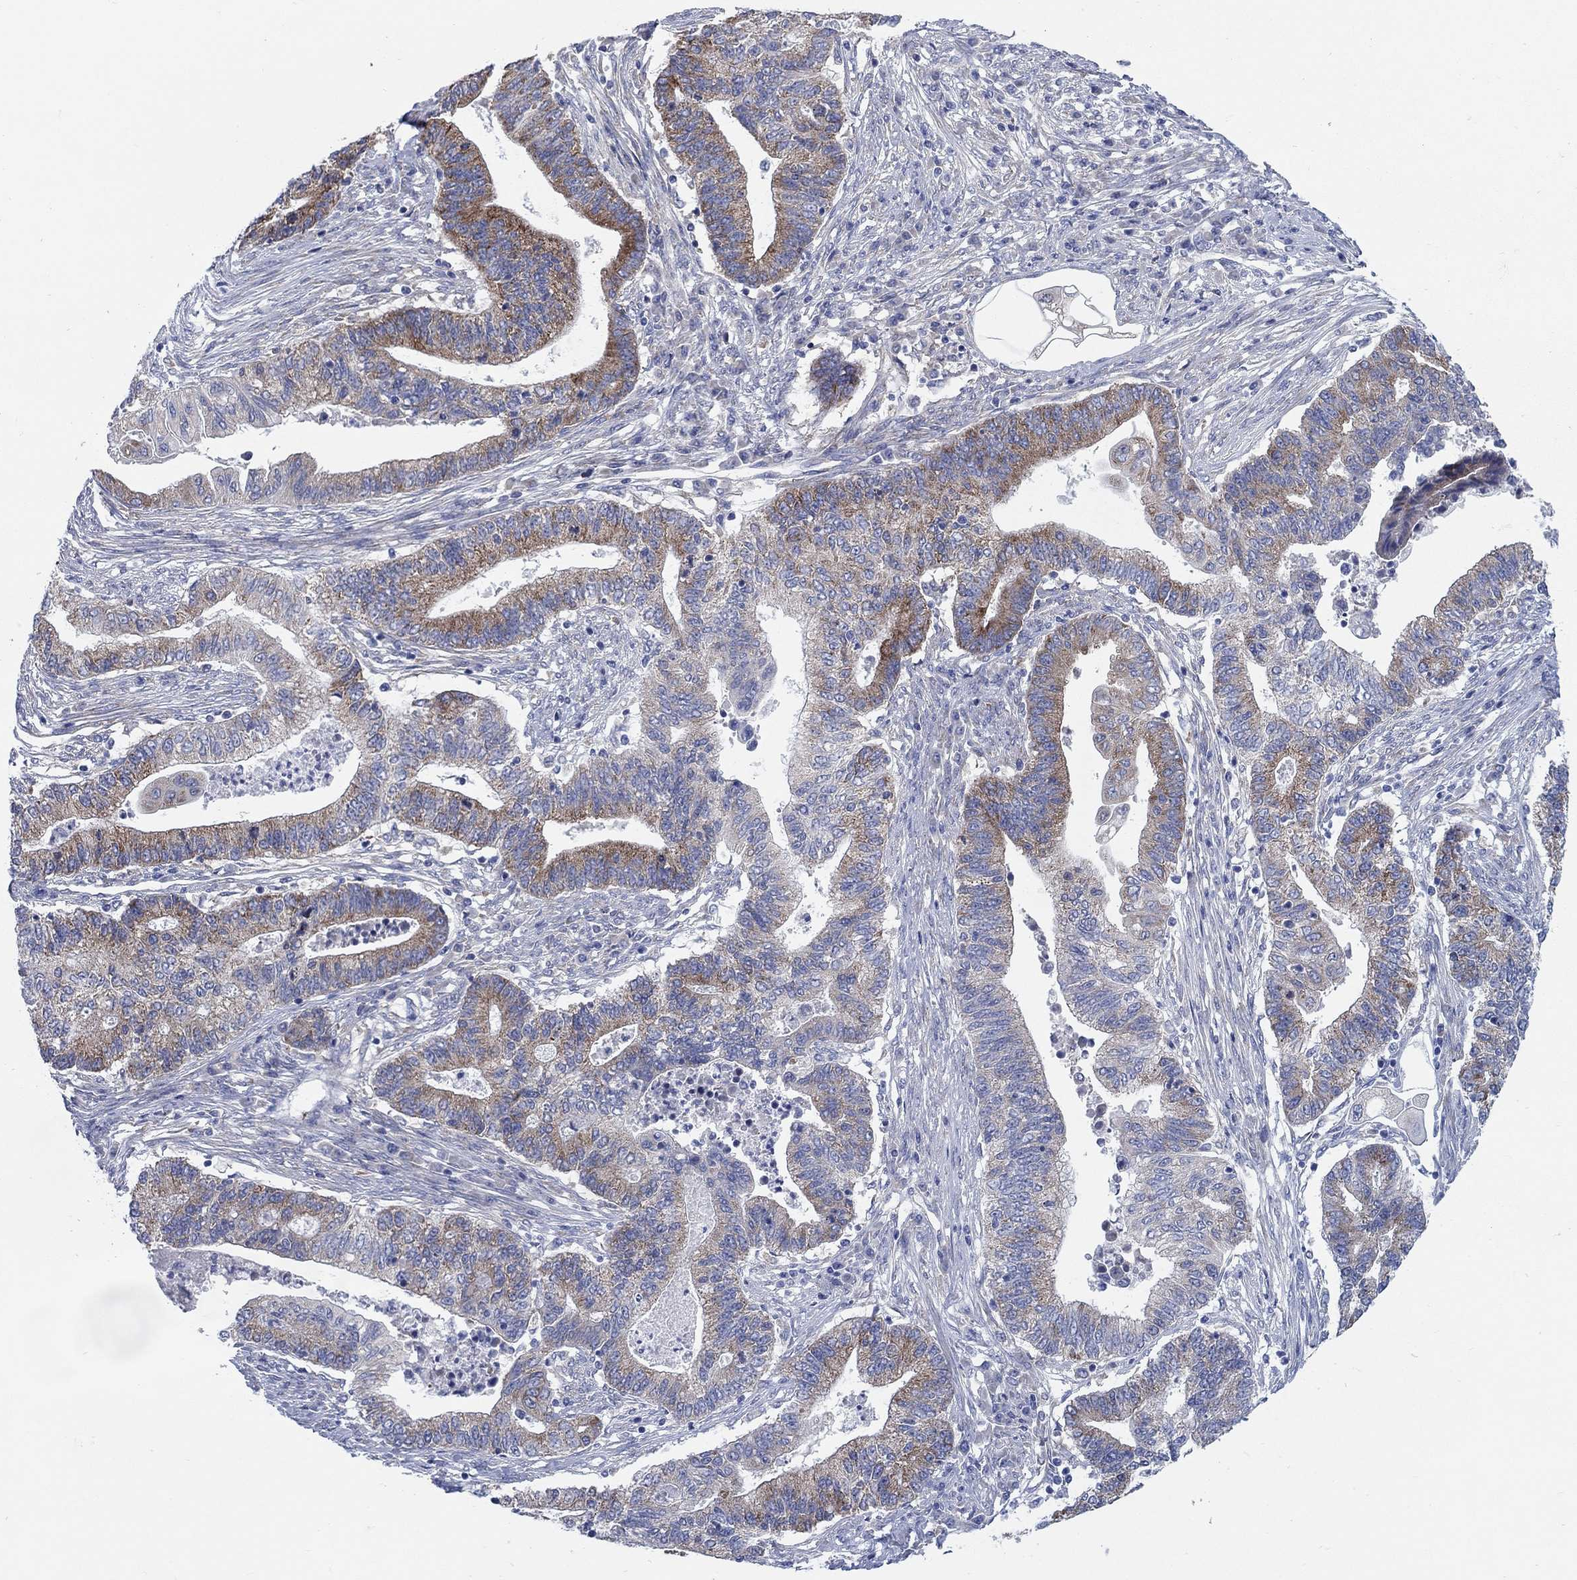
{"staining": {"intensity": "strong", "quantity": "<25%", "location": "cytoplasmic/membranous"}, "tissue": "endometrial cancer", "cell_type": "Tumor cells", "image_type": "cancer", "snomed": [{"axis": "morphology", "description": "Adenocarcinoma, NOS"}, {"axis": "topography", "description": "Uterus"}, {"axis": "topography", "description": "Endometrium"}], "caption": "Protein staining demonstrates strong cytoplasmic/membranous staining in approximately <25% of tumor cells in adenocarcinoma (endometrial).", "gene": "TMEM59", "patient": {"sex": "female", "age": 54}}